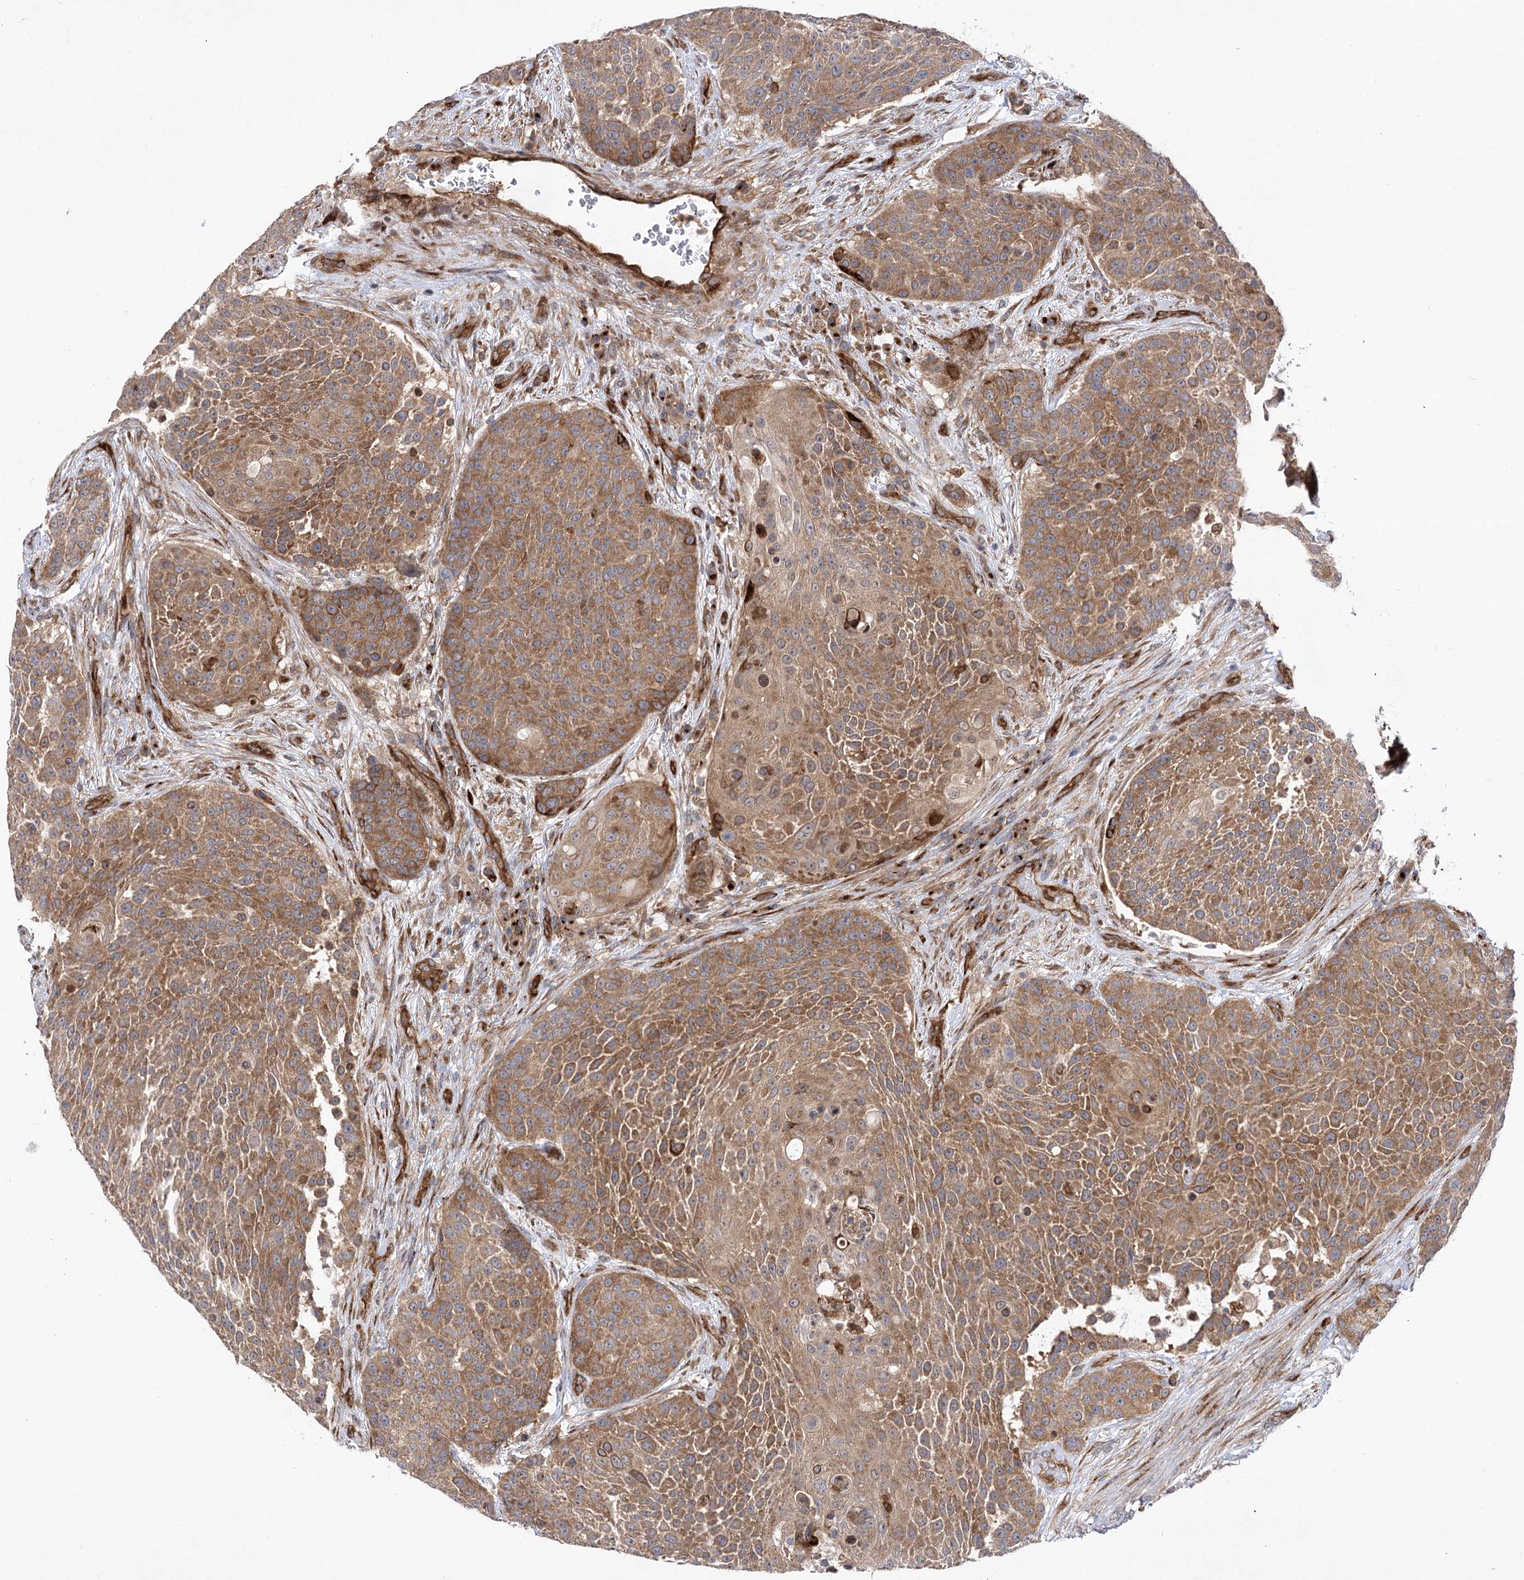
{"staining": {"intensity": "moderate", "quantity": ">75%", "location": "cytoplasmic/membranous"}, "tissue": "urothelial cancer", "cell_type": "Tumor cells", "image_type": "cancer", "snomed": [{"axis": "morphology", "description": "Urothelial carcinoma, High grade"}, {"axis": "topography", "description": "Urinary bladder"}], "caption": "Immunohistochemistry of human urothelial cancer reveals medium levels of moderate cytoplasmic/membranous staining in approximately >75% of tumor cells.", "gene": "ARHGAP31", "patient": {"sex": "female", "age": 63}}